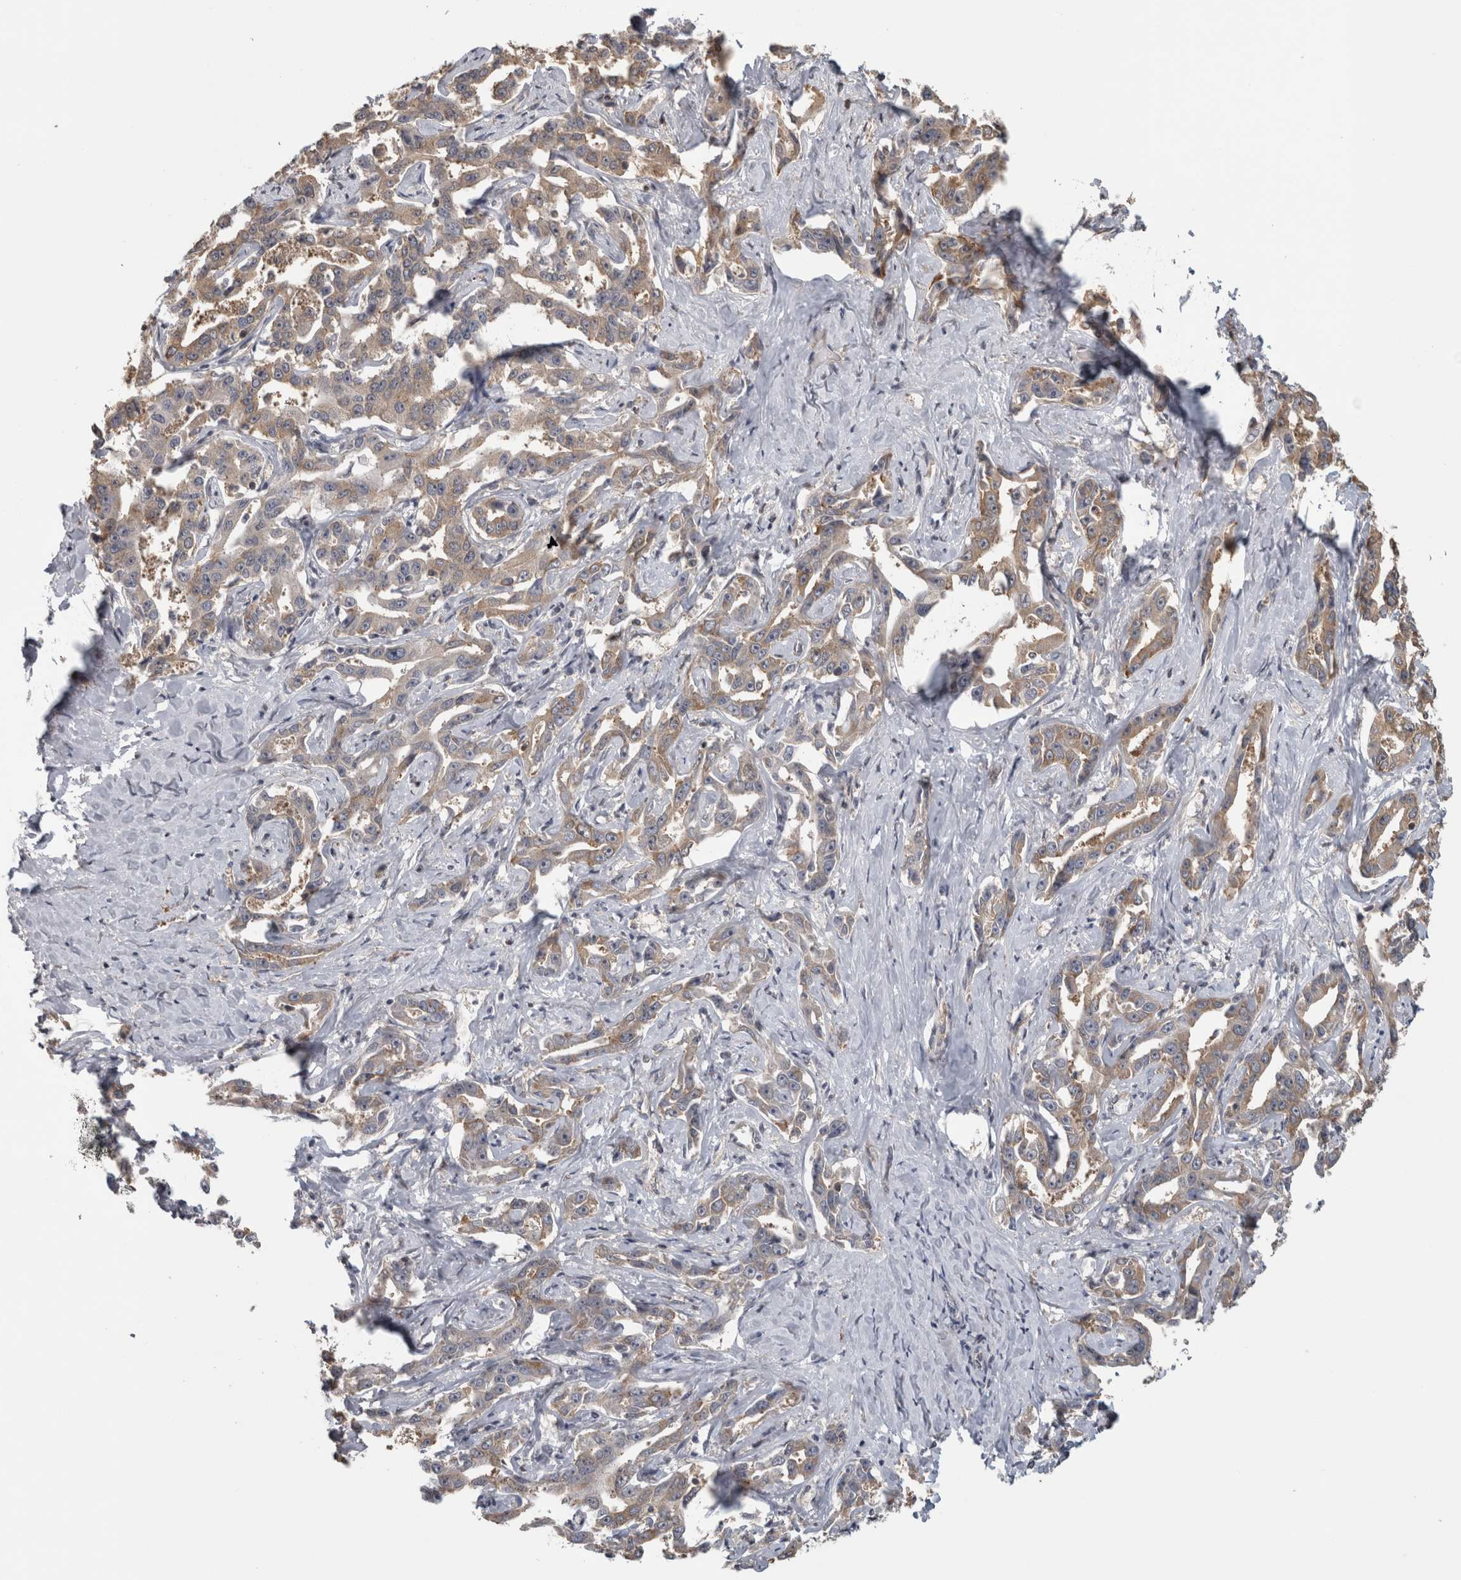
{"staining": {"intensity": "weak", "quantity": ">75%", "location": "cytoplasmic/membranous"}, "tissue": "liver cancer", "cell_type": "Tumor cells", "image_type": "cancer", "snomed": [{"axis": "morphology", "description": "Cholangiocarcinoma"}, {"axis": "topography", "description": "Liver"}], "caption": "Human liver cholangiocarcinoma stained for a protein (brown) shows weak cytoplasmic/membranous positive staining in about >75% of tumor cells.", "gene": "ATXN2", "patient": {"sex": "male", "age": 59}}